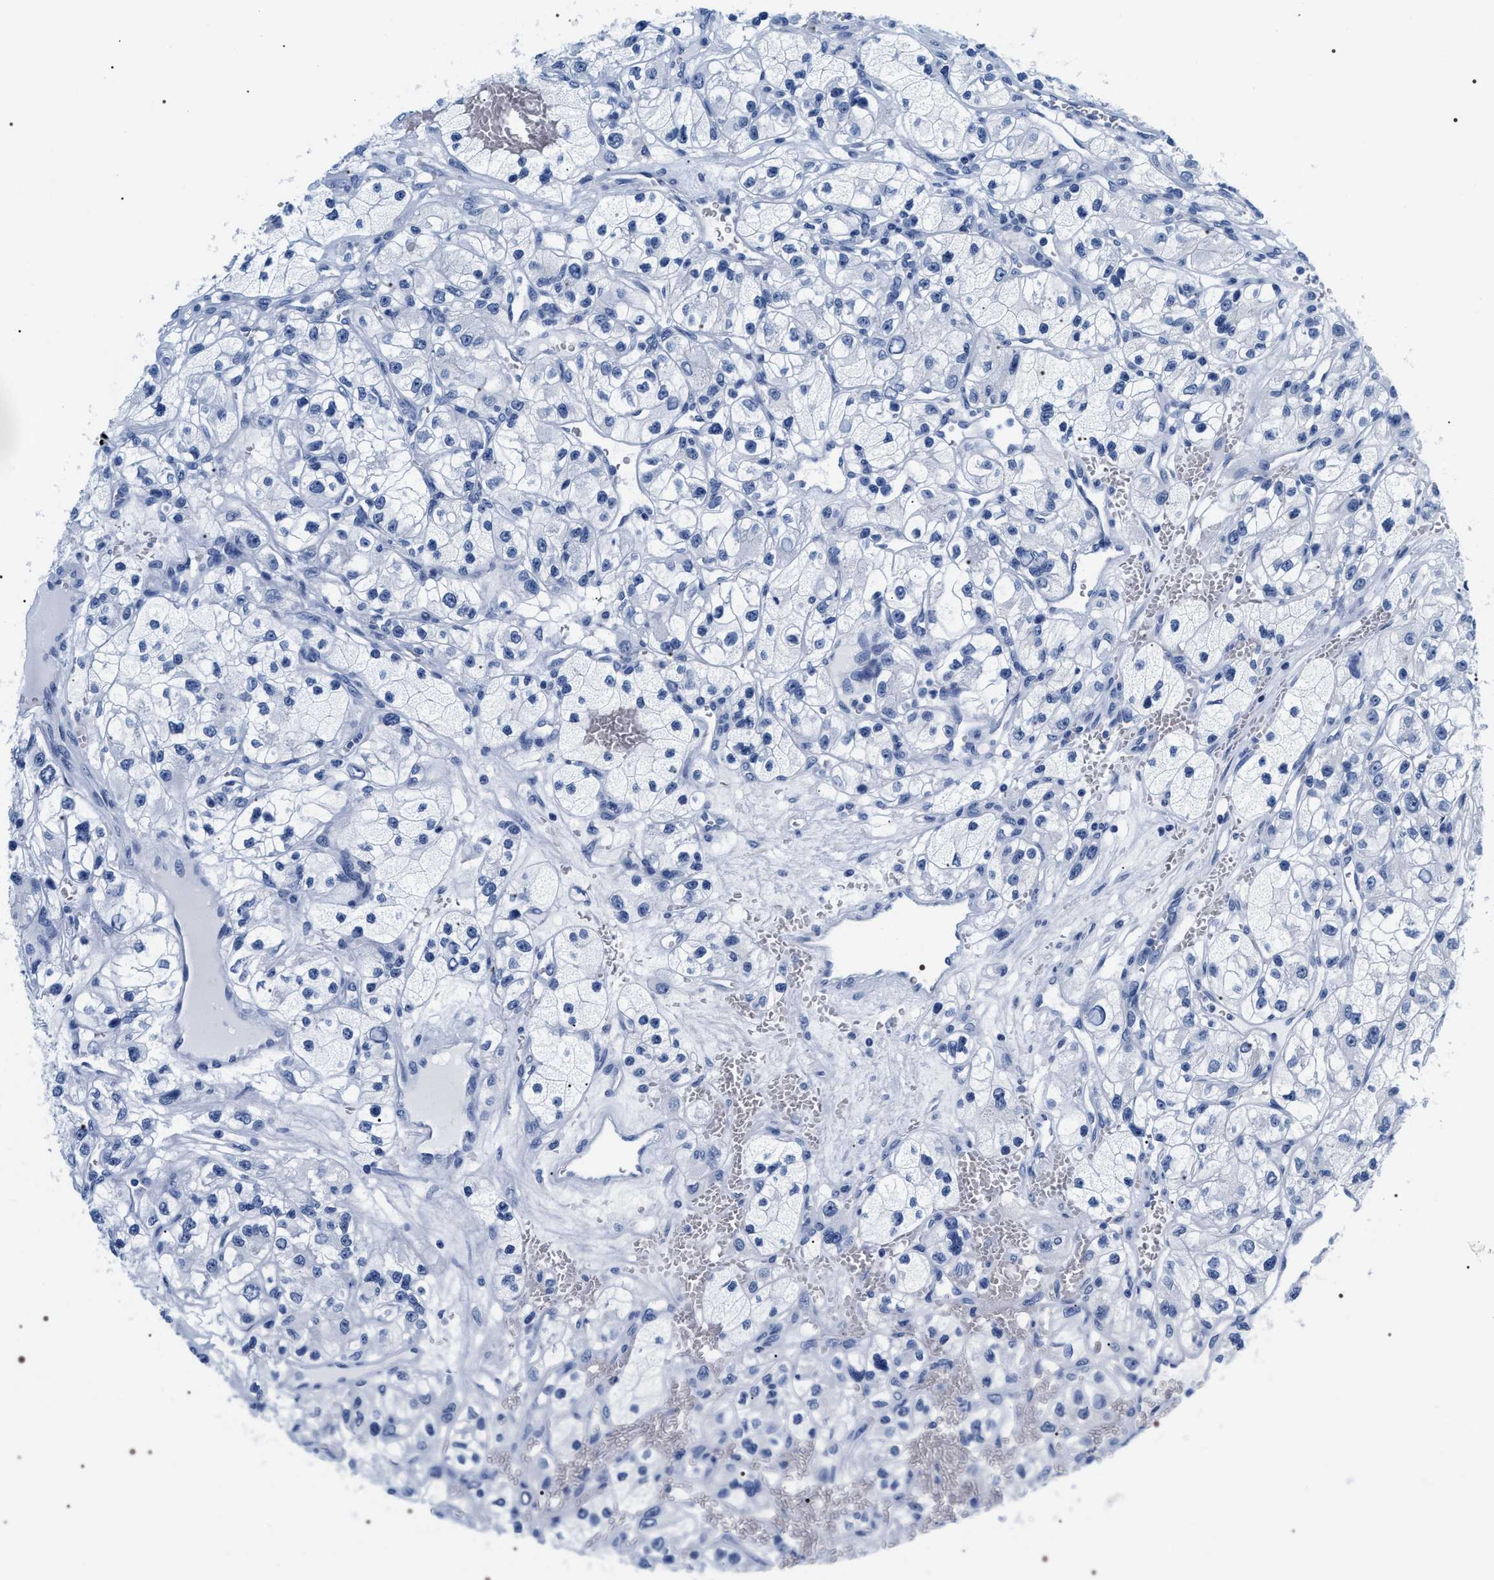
{"staining": {"intensity": "negative", "quantity": "none", "location": "none"}, "tissue": "renal cancer", "cell_type": "Tumor cells", "image_type": "cancer", "snomed": [{"axis": "morphology", "description": "Adenocarcinoma, NOS"}, {"axis": "topography", "description": "Kidney"}], "caption": "Immunohistochemistry of renal cancer (adenocarcinoma) reveals no staining in tumor cells. (Stains: DAB (3,3'-diaminobenzidine) IHC with hematoxylin counter stain, Microscopy: brightfield microscopy at high magnification).", "gene": "ADH4", "patient": {"sex": "female", "age": 57}}